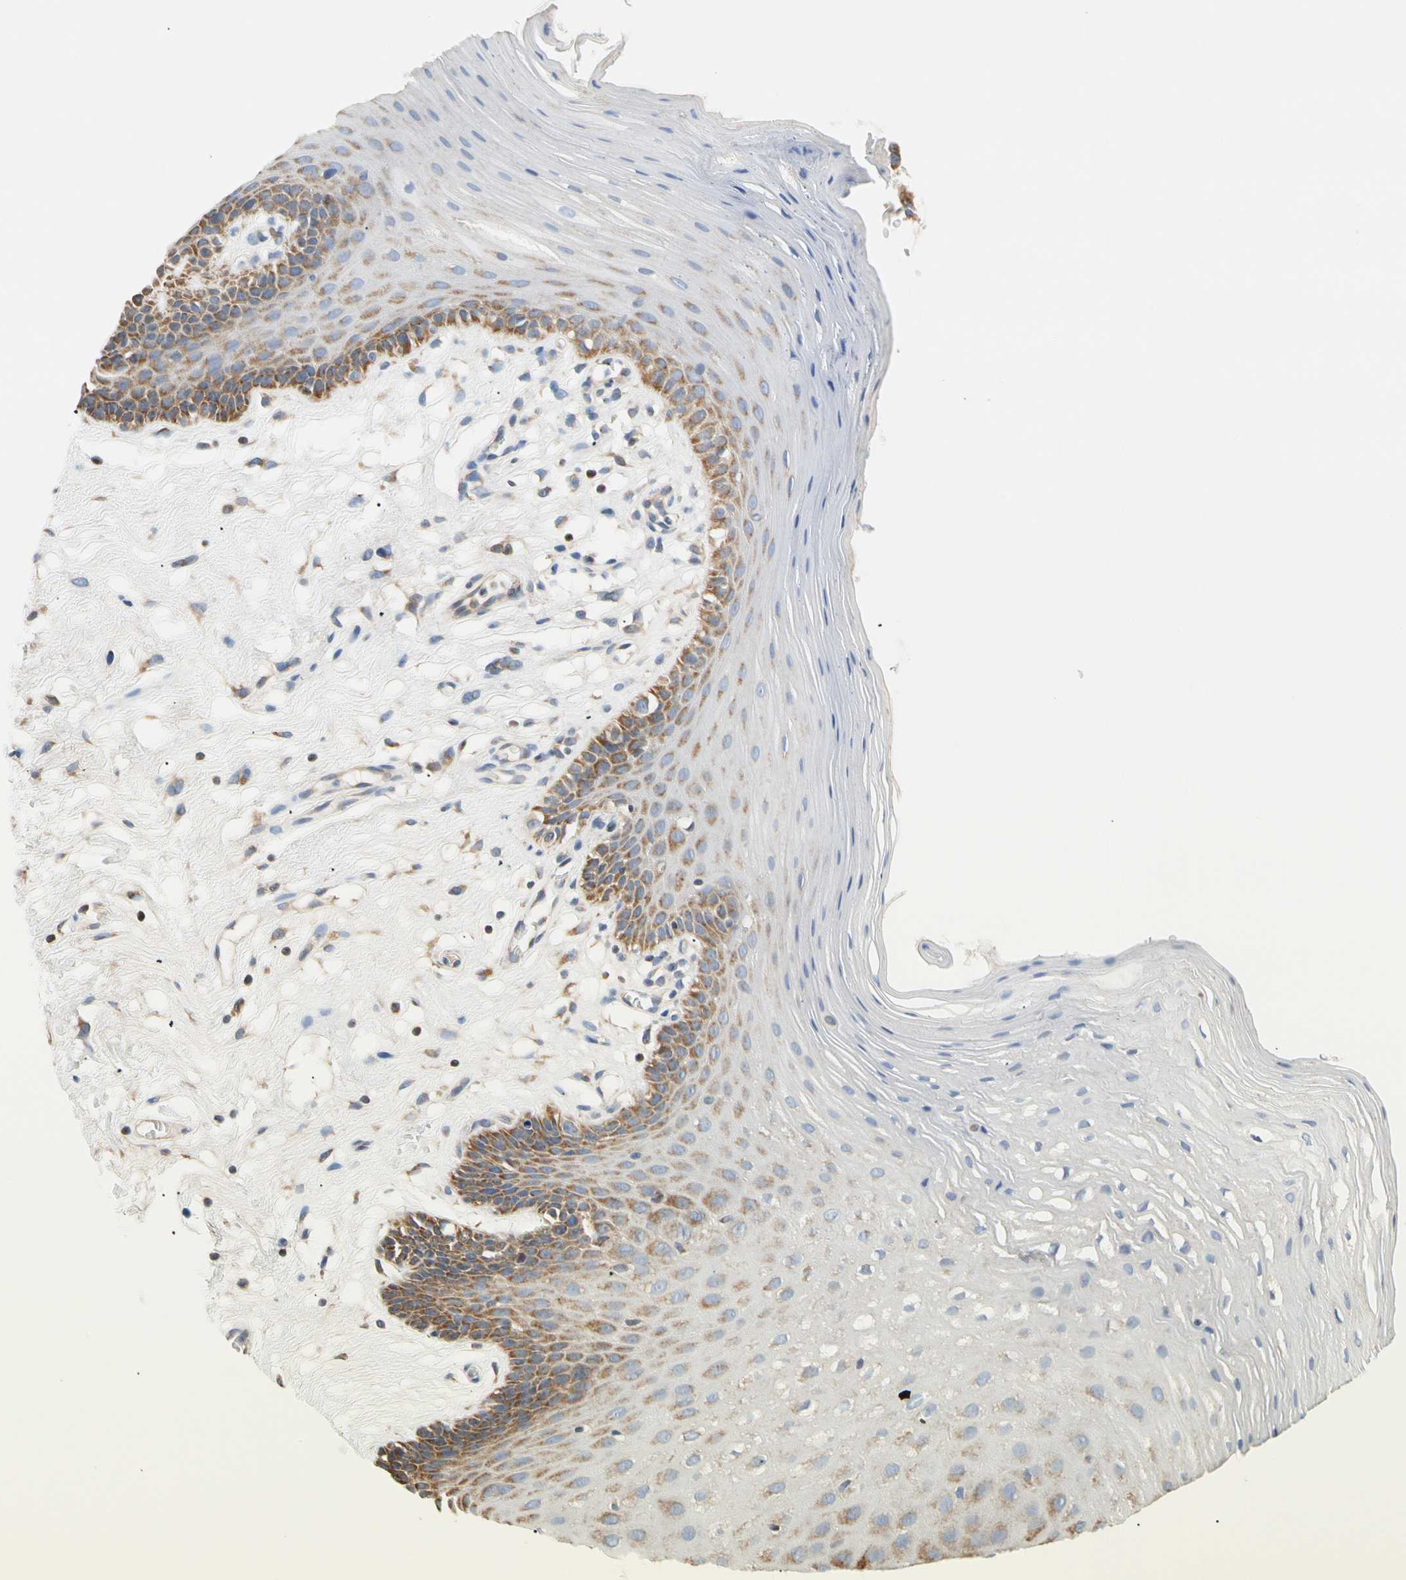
{"staining": {"intensity": "moderate", "quantity": "<25%", "location": "cytoplasmic/membranous"}, "tissue": "oral mucosa", "cell_type": "Squamous epithelial cells", "image_type": "normal", "snomed": [{"axis": "morphology", "description": "Normal tissue, NOS"}, {"axis": "morphology", "description": "Squamous cell carcinoma, NOS"}, {"axis": "topography", "description": "Skeletal muscle"}, {"axis": "topography", "description": "Oral tissue"}, {"axis": "topography", "description": "Head-Neck"}], "caption": "Moderate cytoplasmic/membranous protein positivity is appreciated in about <25% of squamous epithelial cells in oral mucosa. The protein of interest is shown in brown color, while the nuclei are stained blue.", "gene": "PLGRKT", "patient": {"sex": "male", "age": 71}}